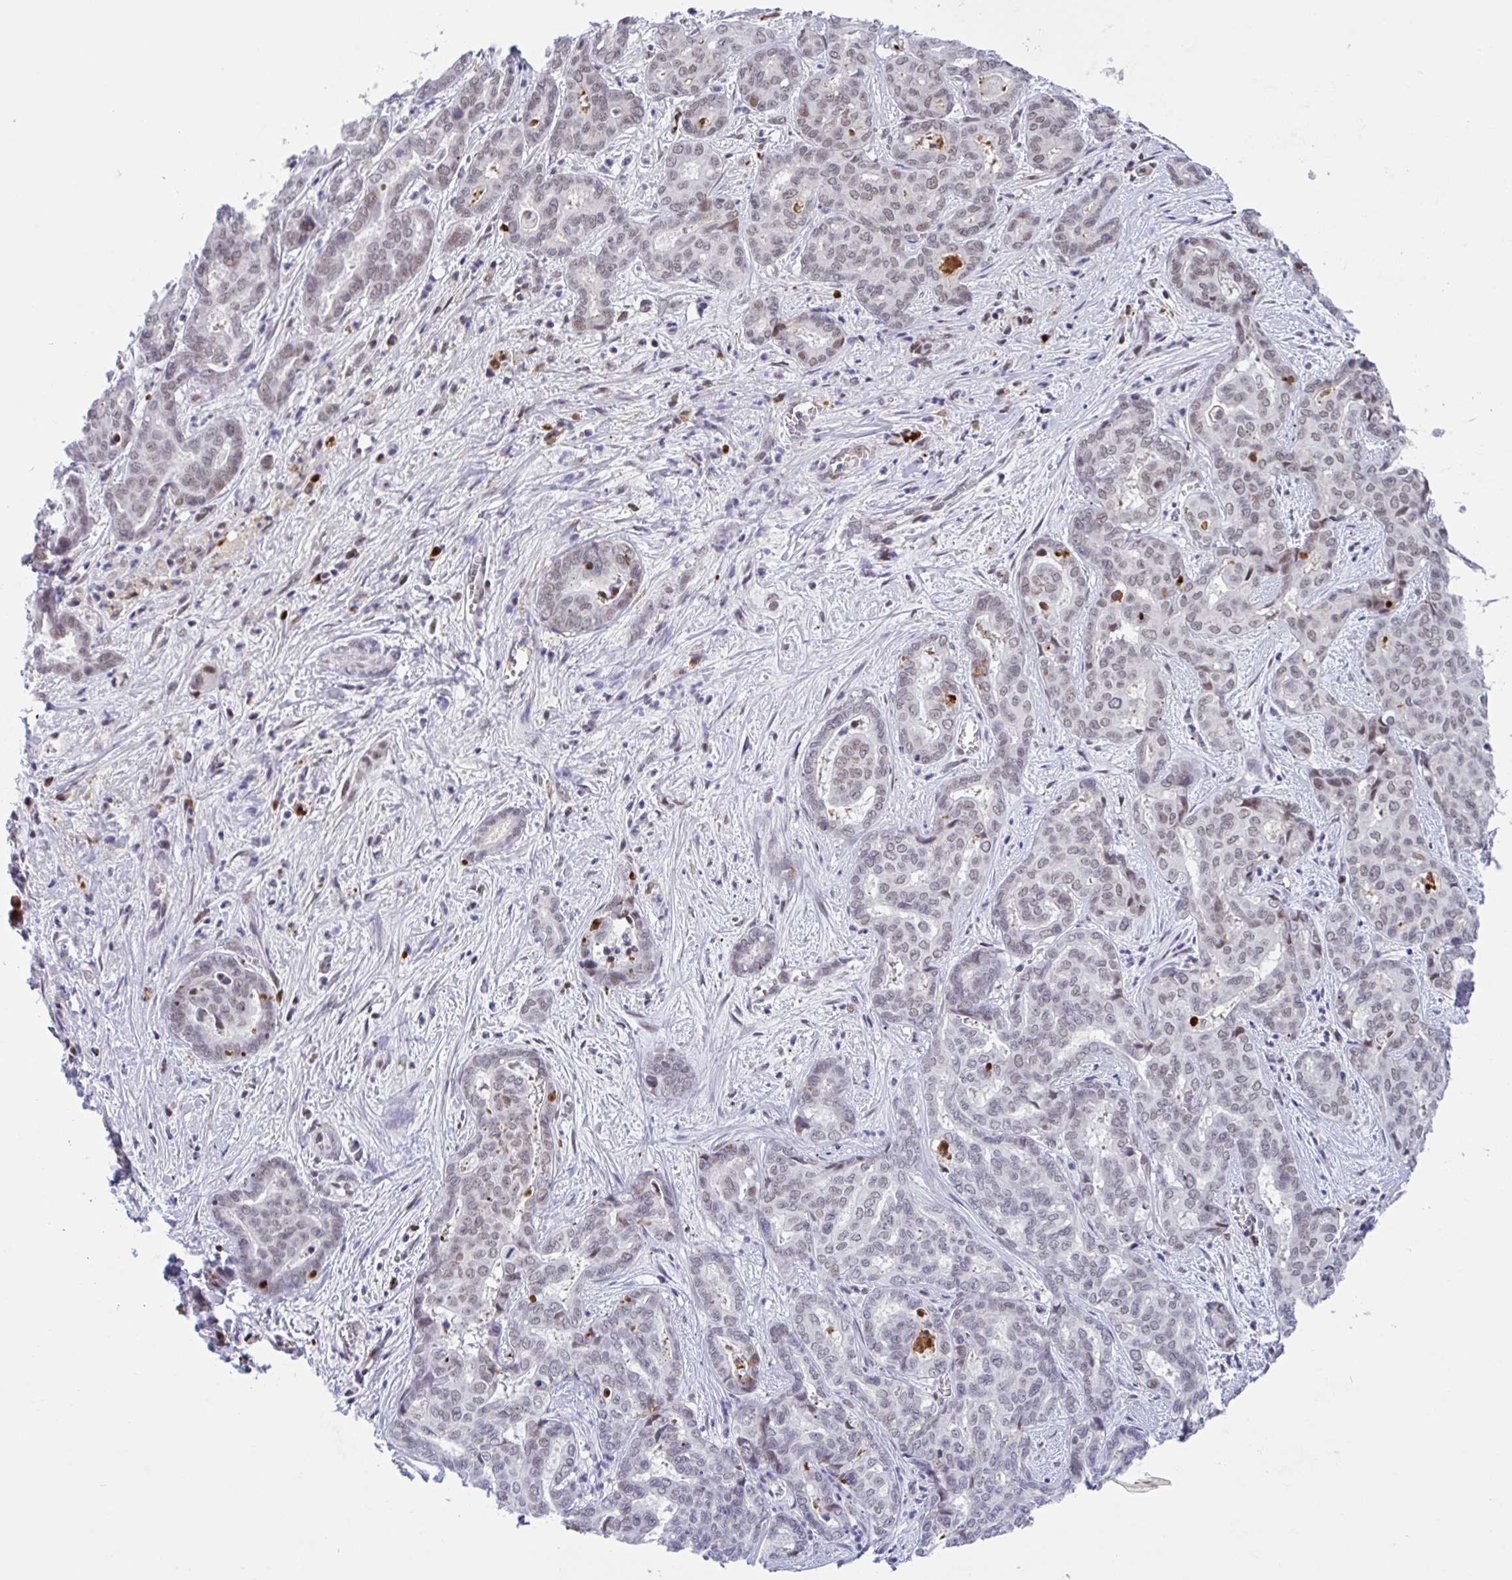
{"staining": {"intensity": "weak", "quantity": "25%-75%", "location": "nuclear"}, "tissue": "liver cancer", "cell_type": "Tumor cells", "image_type": "cancer", "snomed": [{"axis": "morphology", "description": "Cholangiocarcinoma"}, {"axis": "topography", "description": "Liver"}], "caption": "Tumor cells exhibit weak nuclear expression in approximately 25%-75% of cells in liver cancer (cholangiocarcinoma).", "gene": "PLG", "patient": {"sex": "female", "age": 64}}